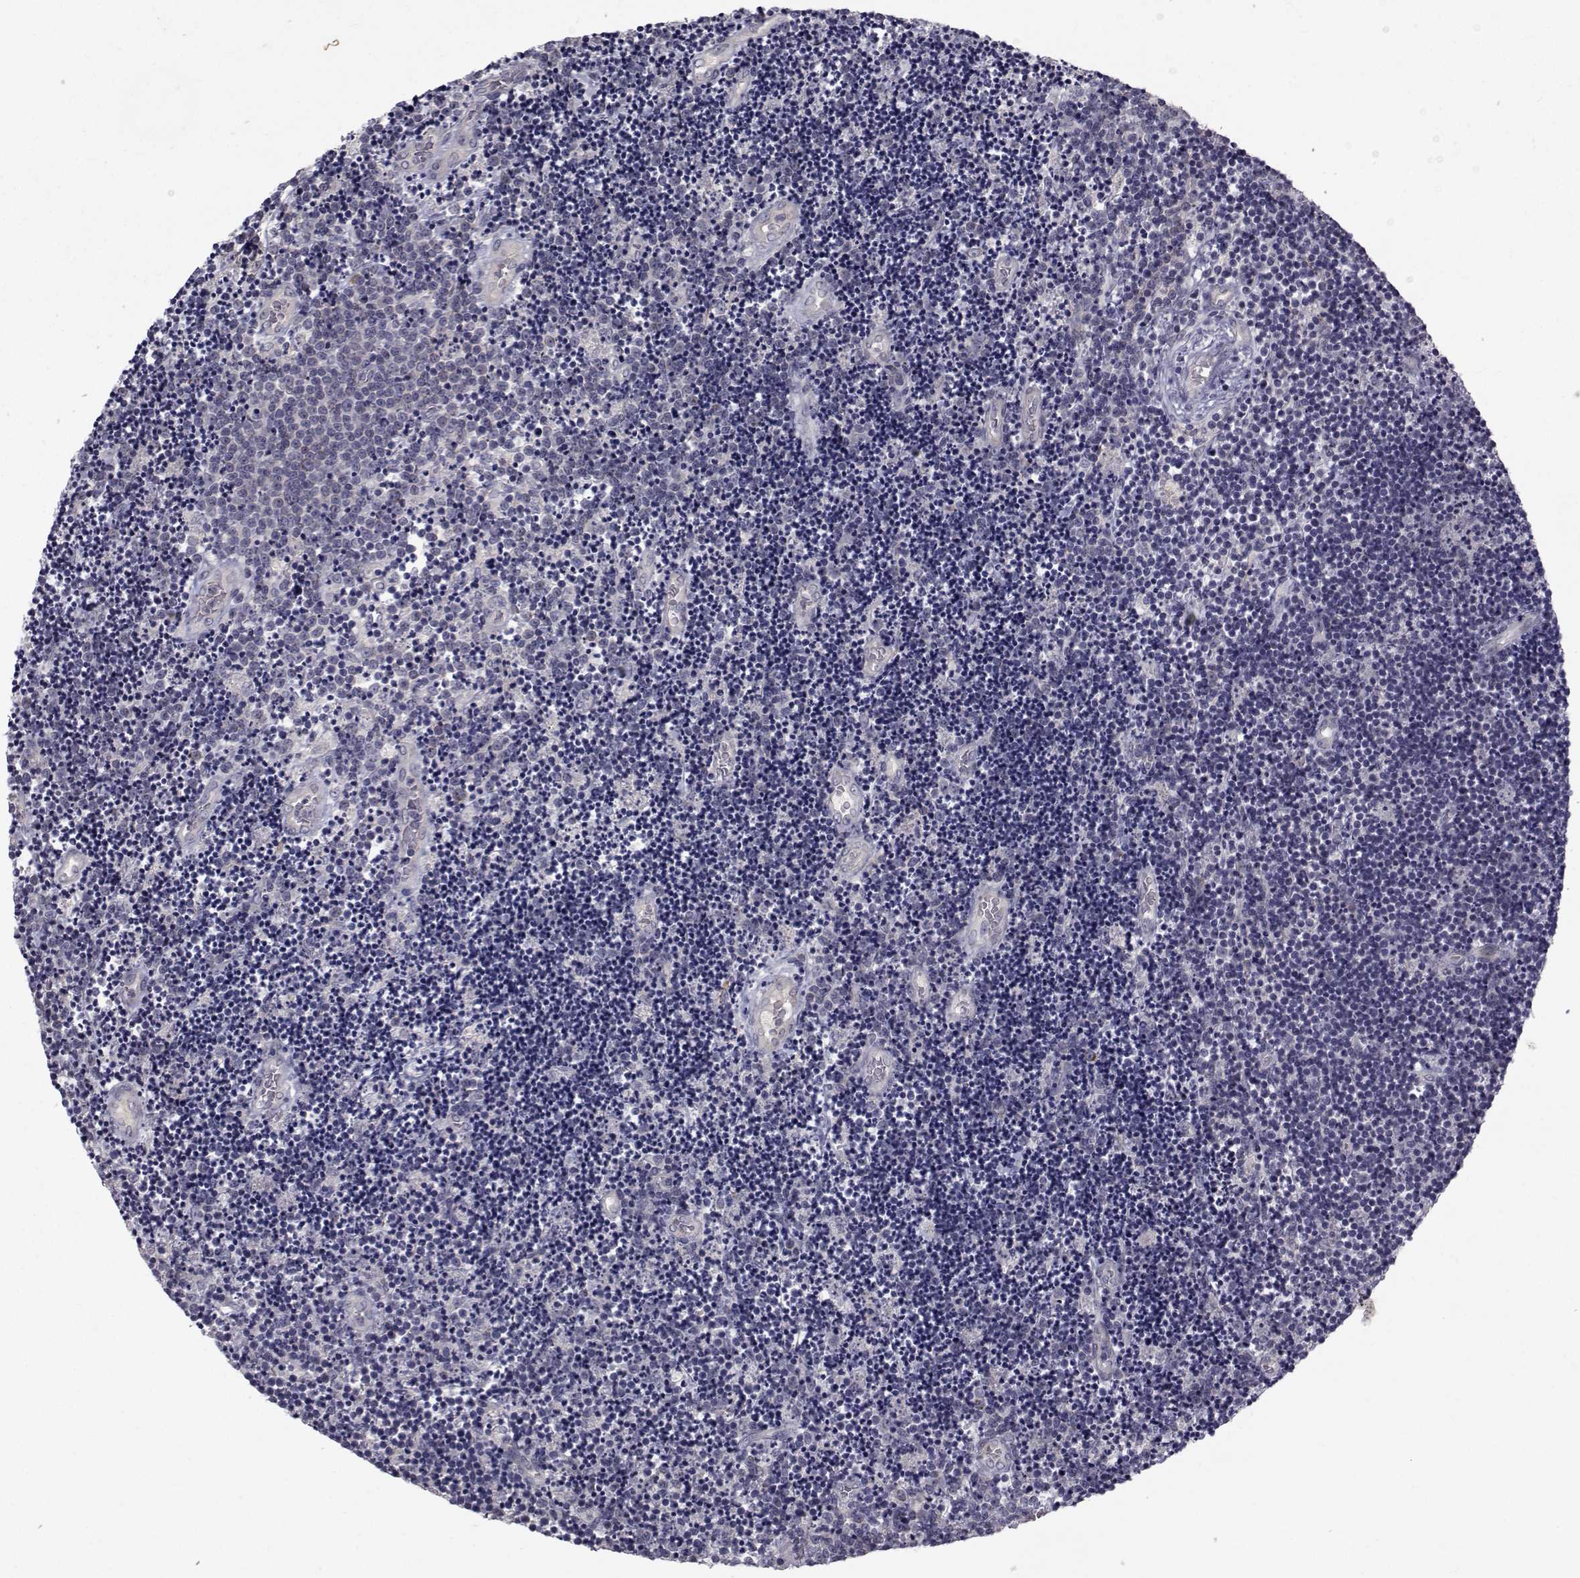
{"staining": {"intensity": "negative", "quantity": "none", "location": "none"}, "tissue": "lymphoma", "cell_type": "Tumor cells", "image_type": "cancer", "snomed": [{"axis": "morphology", "description": "Malignant lymphoma, non-Hodgkin's type, Low grade"}, {"axis": "topography", "description": "Brain"}], "caption": "There is no significant staining in tumor cells of malignant lymphoma, non-Hodgkin's type (low-grade).", "gene": "FDXR", "patient": {"sex": "female", "age": 66}}